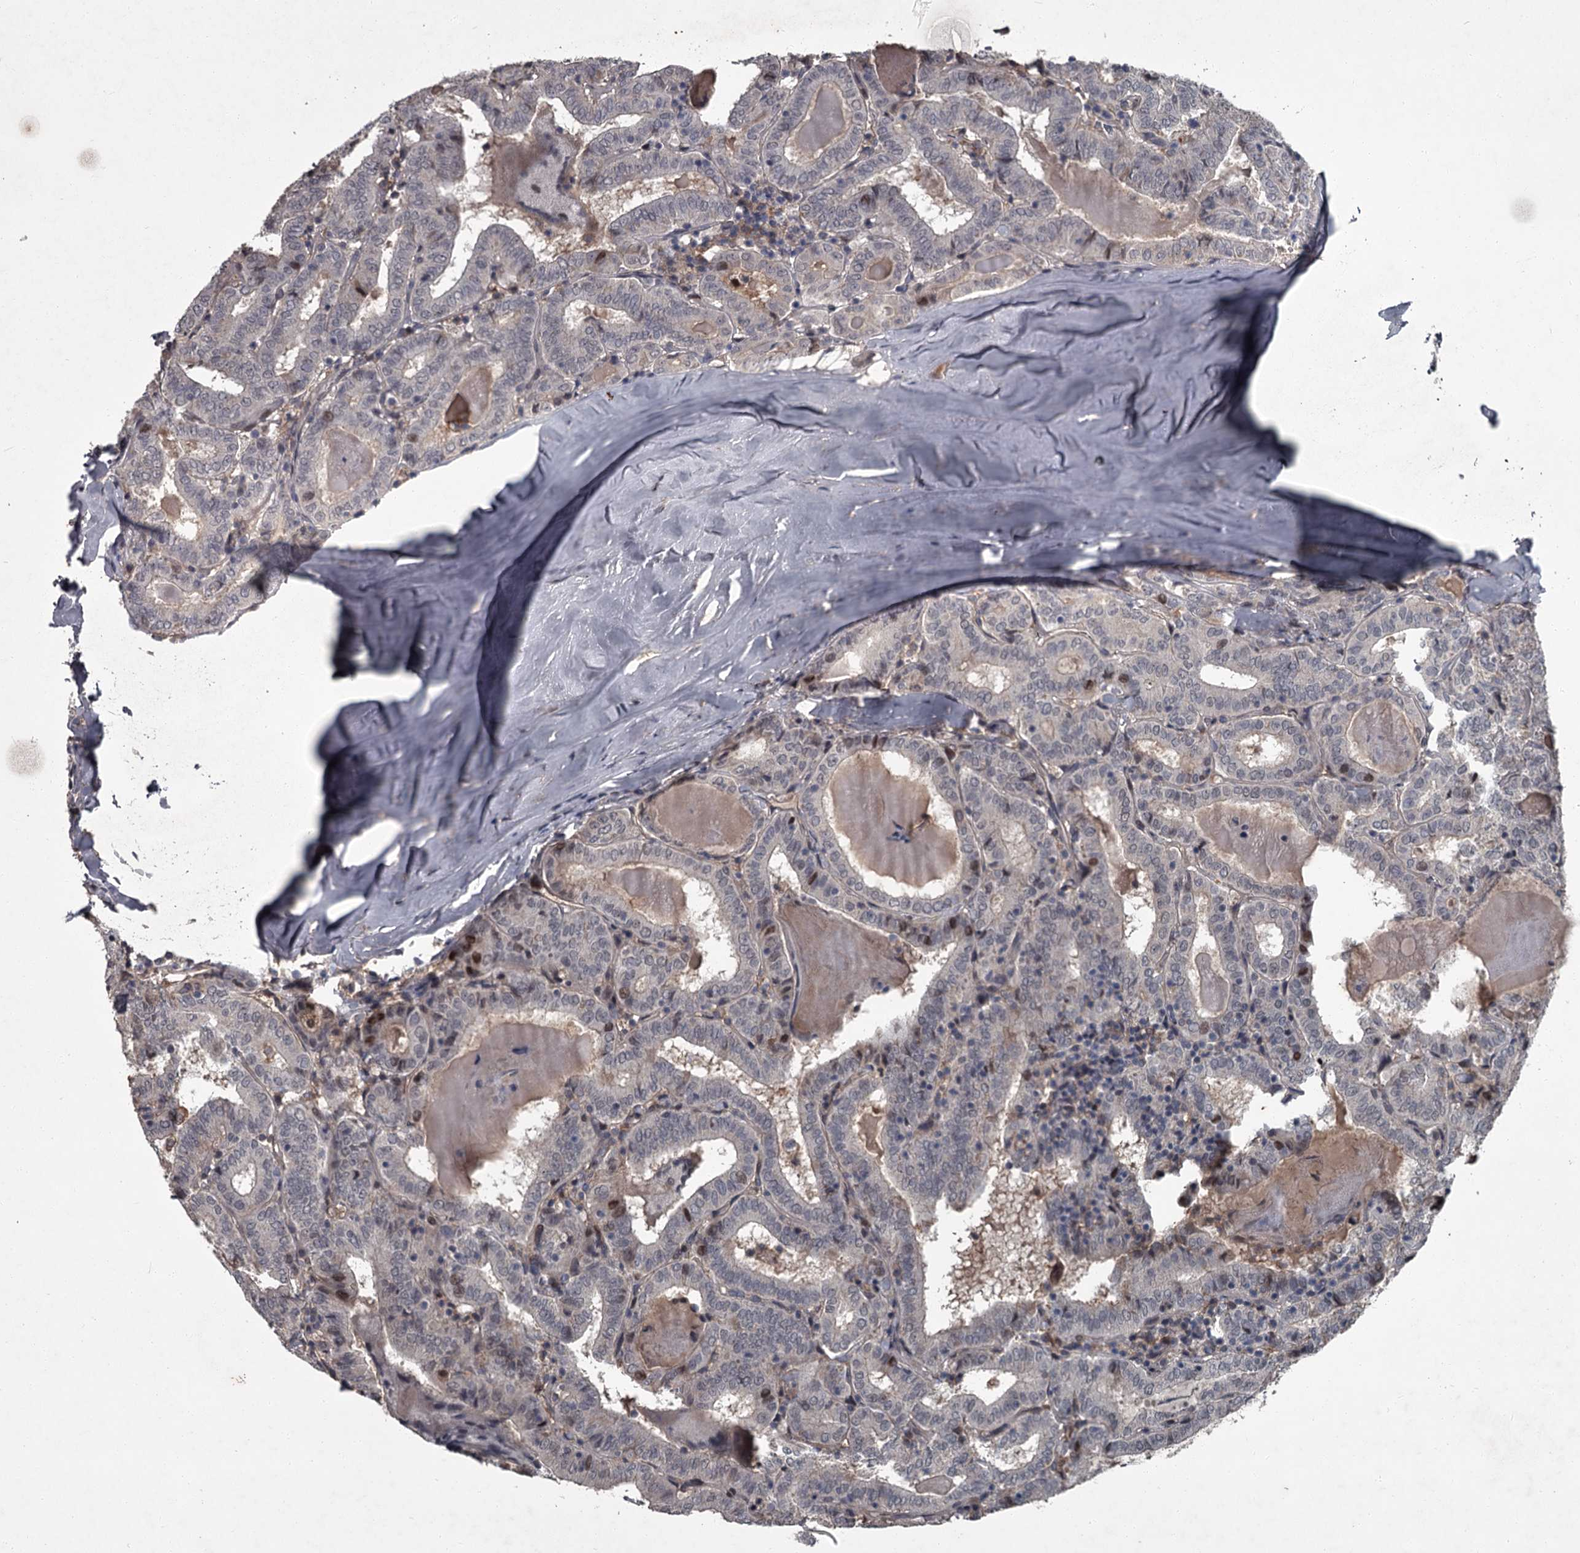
{"staining": {"intensity": "negative", "quantity": "none", "location": "none"}, "tissue": "thyroid cancer", "cell_type": "Tumor cells", "image_type": "cancer", "snomed": [{"axis": "morphology", "description": "Papillary adenocarcinoma, NOS"}, {"axis": "topography", "description": "Thyroid gland"}], "caption": "A high-resolution micrograph shows IHC staining of thyroid cancer (papillary adenocarcinoma), which exhibits no significant expression in tumor cells.", "gene": "FLVCR2", "patient": {"sex": "female", "age": 72}}